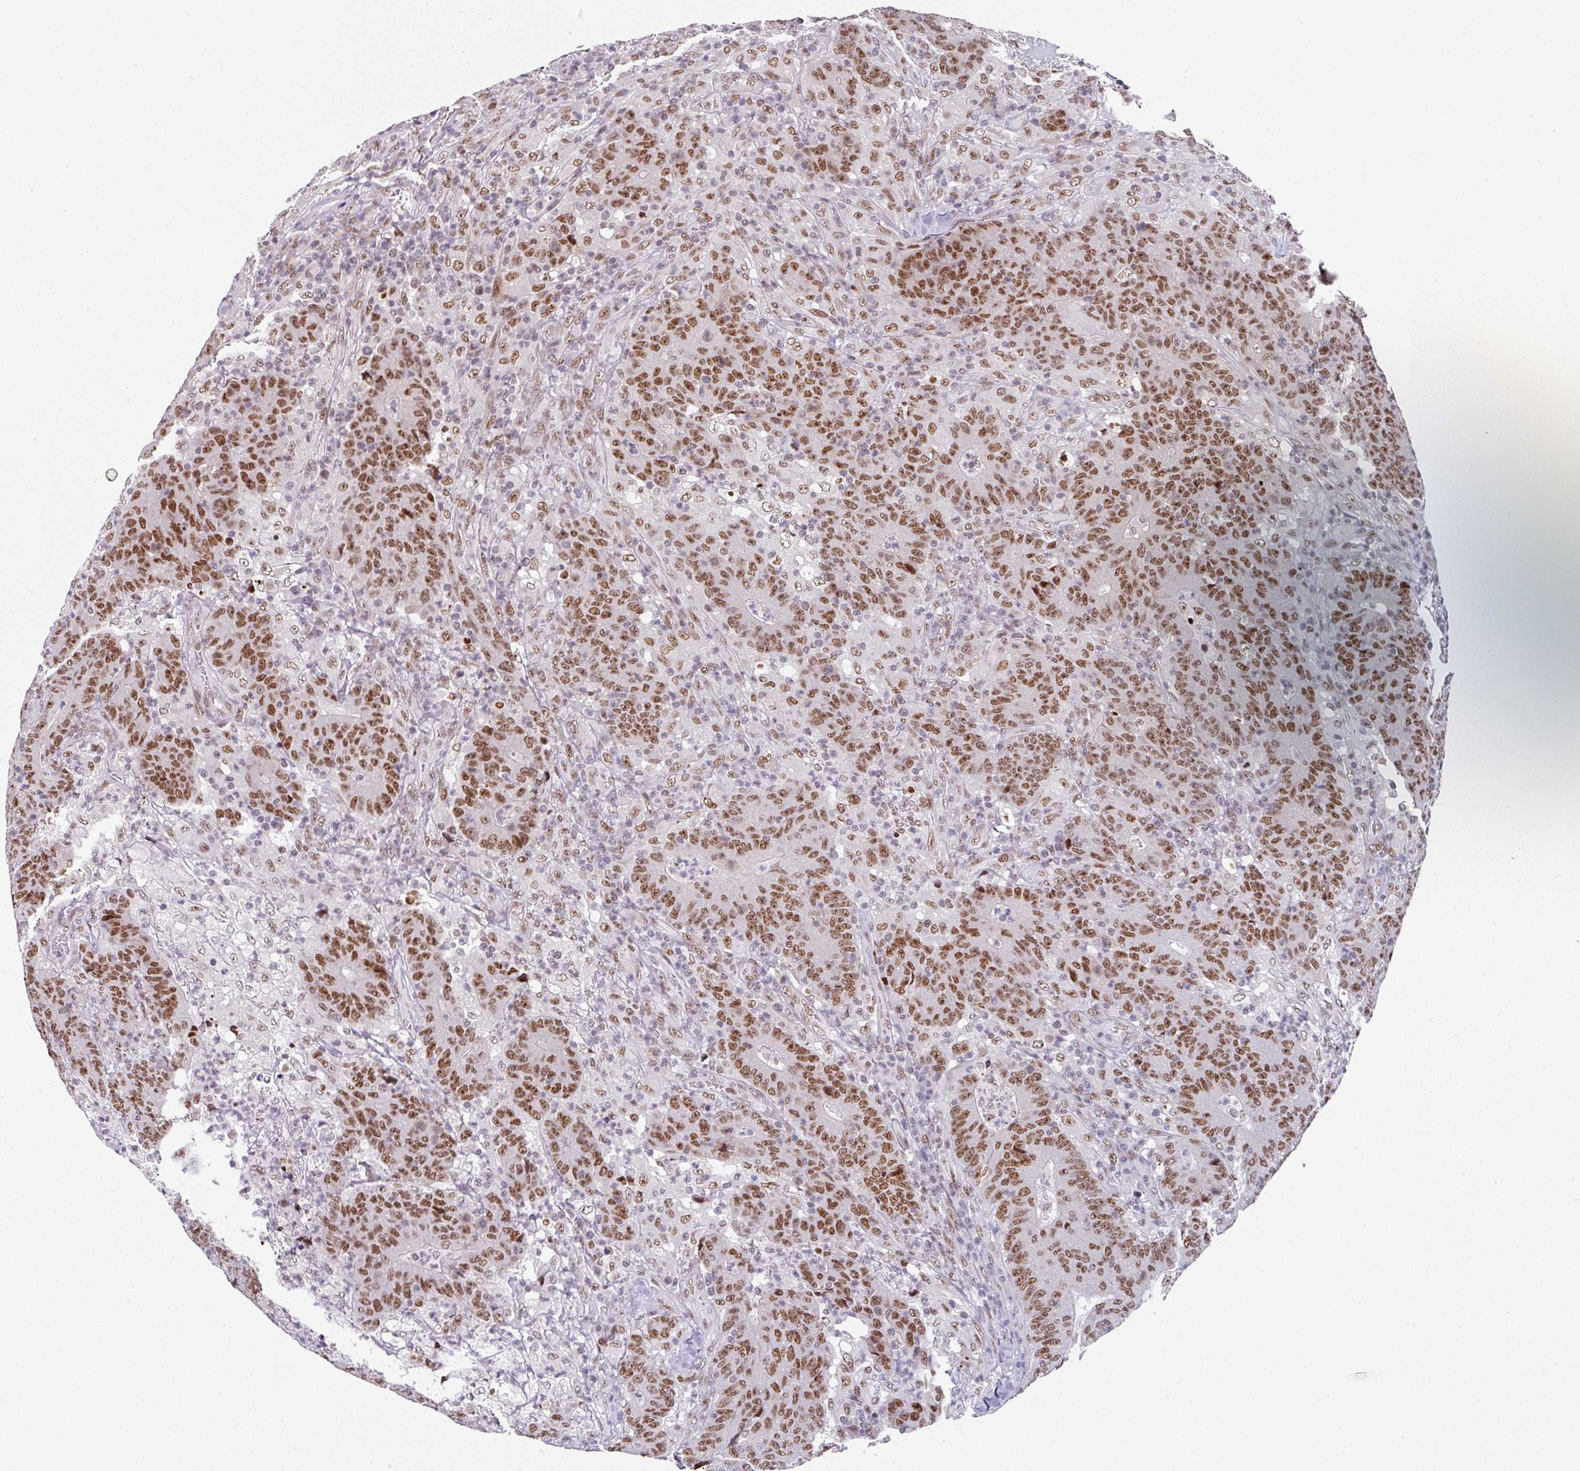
{"staining": {"intensity": "moderate", "quantity": ">75%", "location": "nuclear"}, "tissue": "colorectal cancer", "cell_type": "Tumor cells", "image_type": "cancer", "snomed": [{"axis": "morphology", "description": "Adenocarcinoma, NOS"}, {"axis": "topography", "description": "Colon"}], "caption": "About >75% of tumor cells in human adenocarcinoma (colorectal) reveal moderate nuclear protein positivity as visualized by brown immunohistochemical staining.", "gene": "RAD50", "patient": {"sex": "female", "age": 75}}